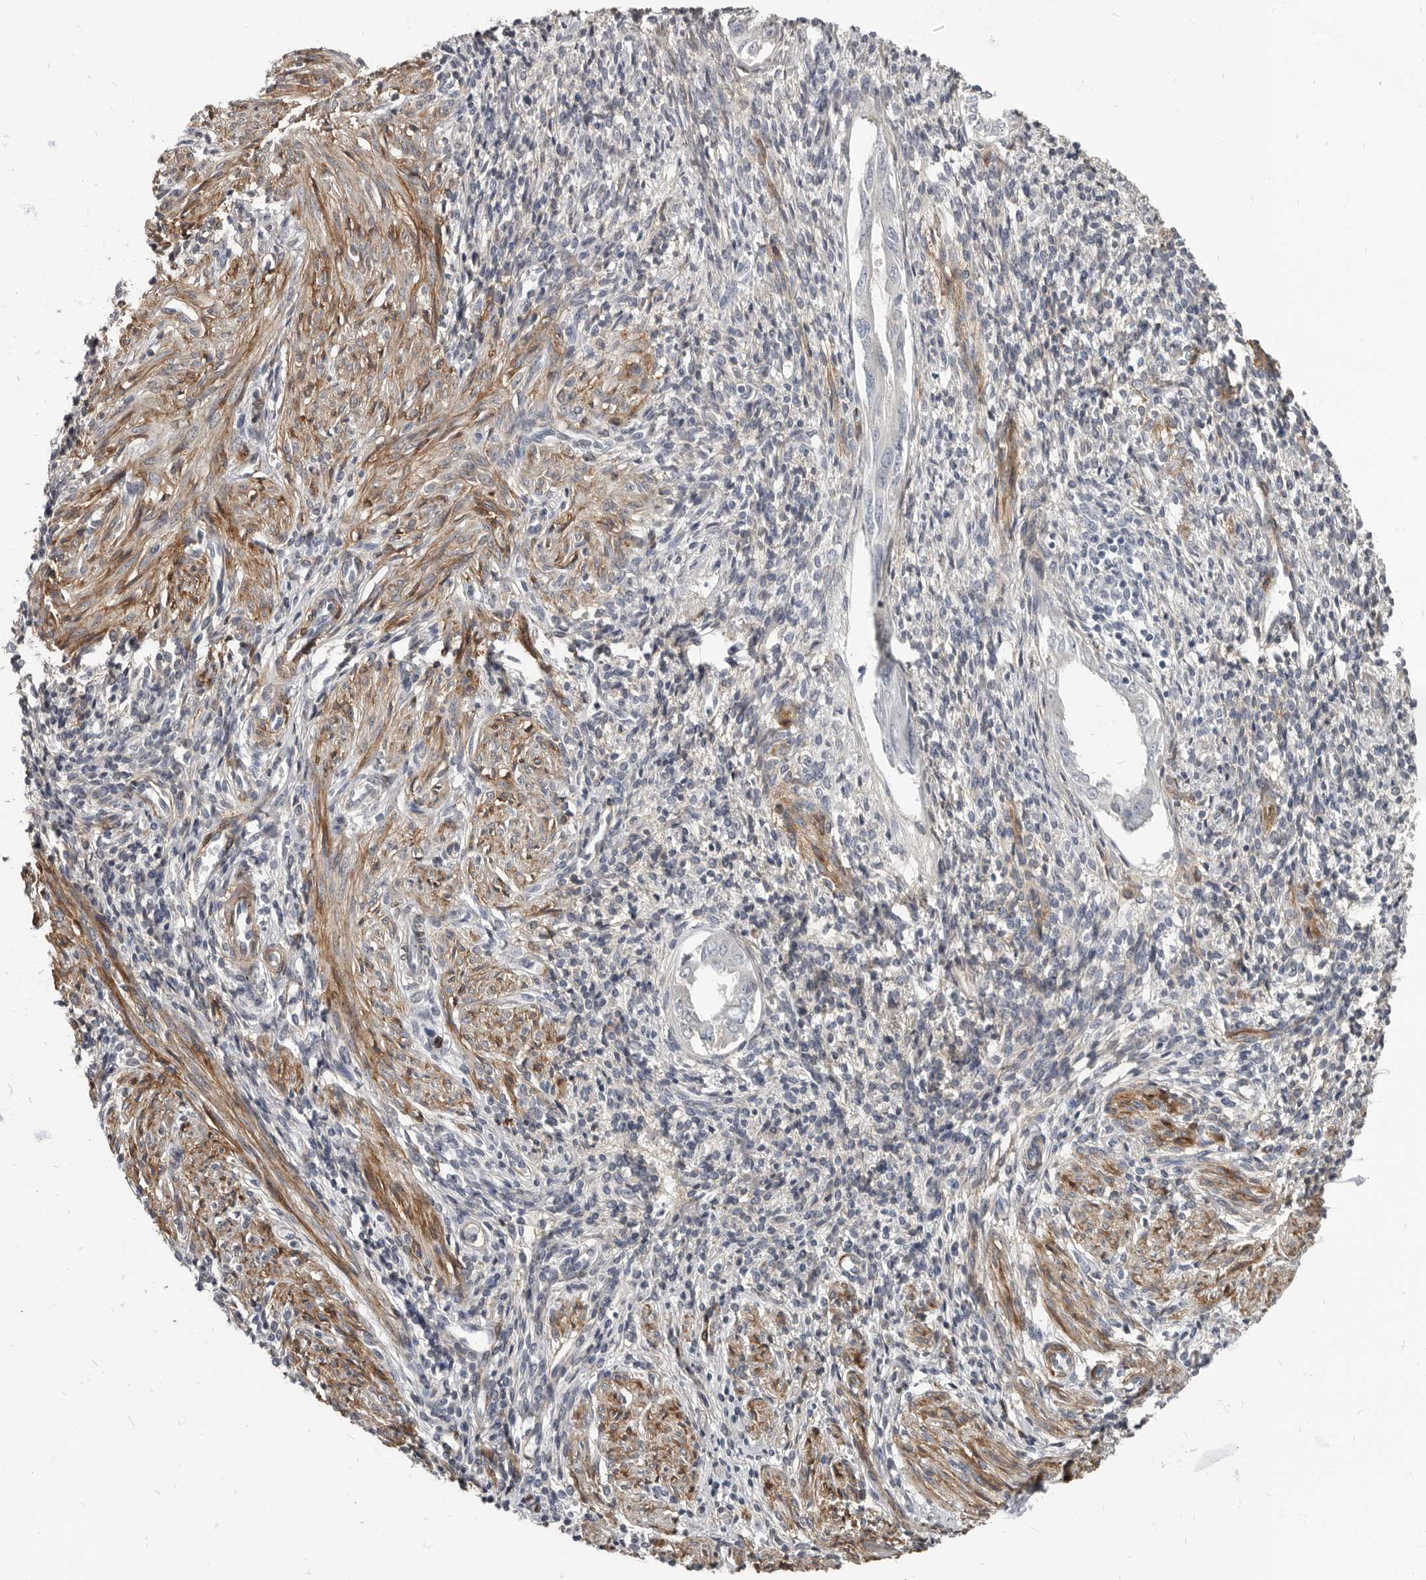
{"staining": {"intensity": "moderate", "quantity": "<25%", "location": "cytoplasmic/membranous"}, "tissue": "endometrium", "cell_type": "Cells in endometrial stroma", "image_type": "normal", "snomed": [{"axis": "morphology", "description": "Normal tissue, NOS"}, {"axis": "topography", "description": "Endometrium"}], "caption": "Cells in endometrial stroma exhibit moderate cytoplasmic/membranous expression in approximately <25% of cells in normal endometrium. (IHC, brightfield microscopy, high magnification).", "gene": "MRGPRF", "patient": {"sex": "female", "age": 66}}